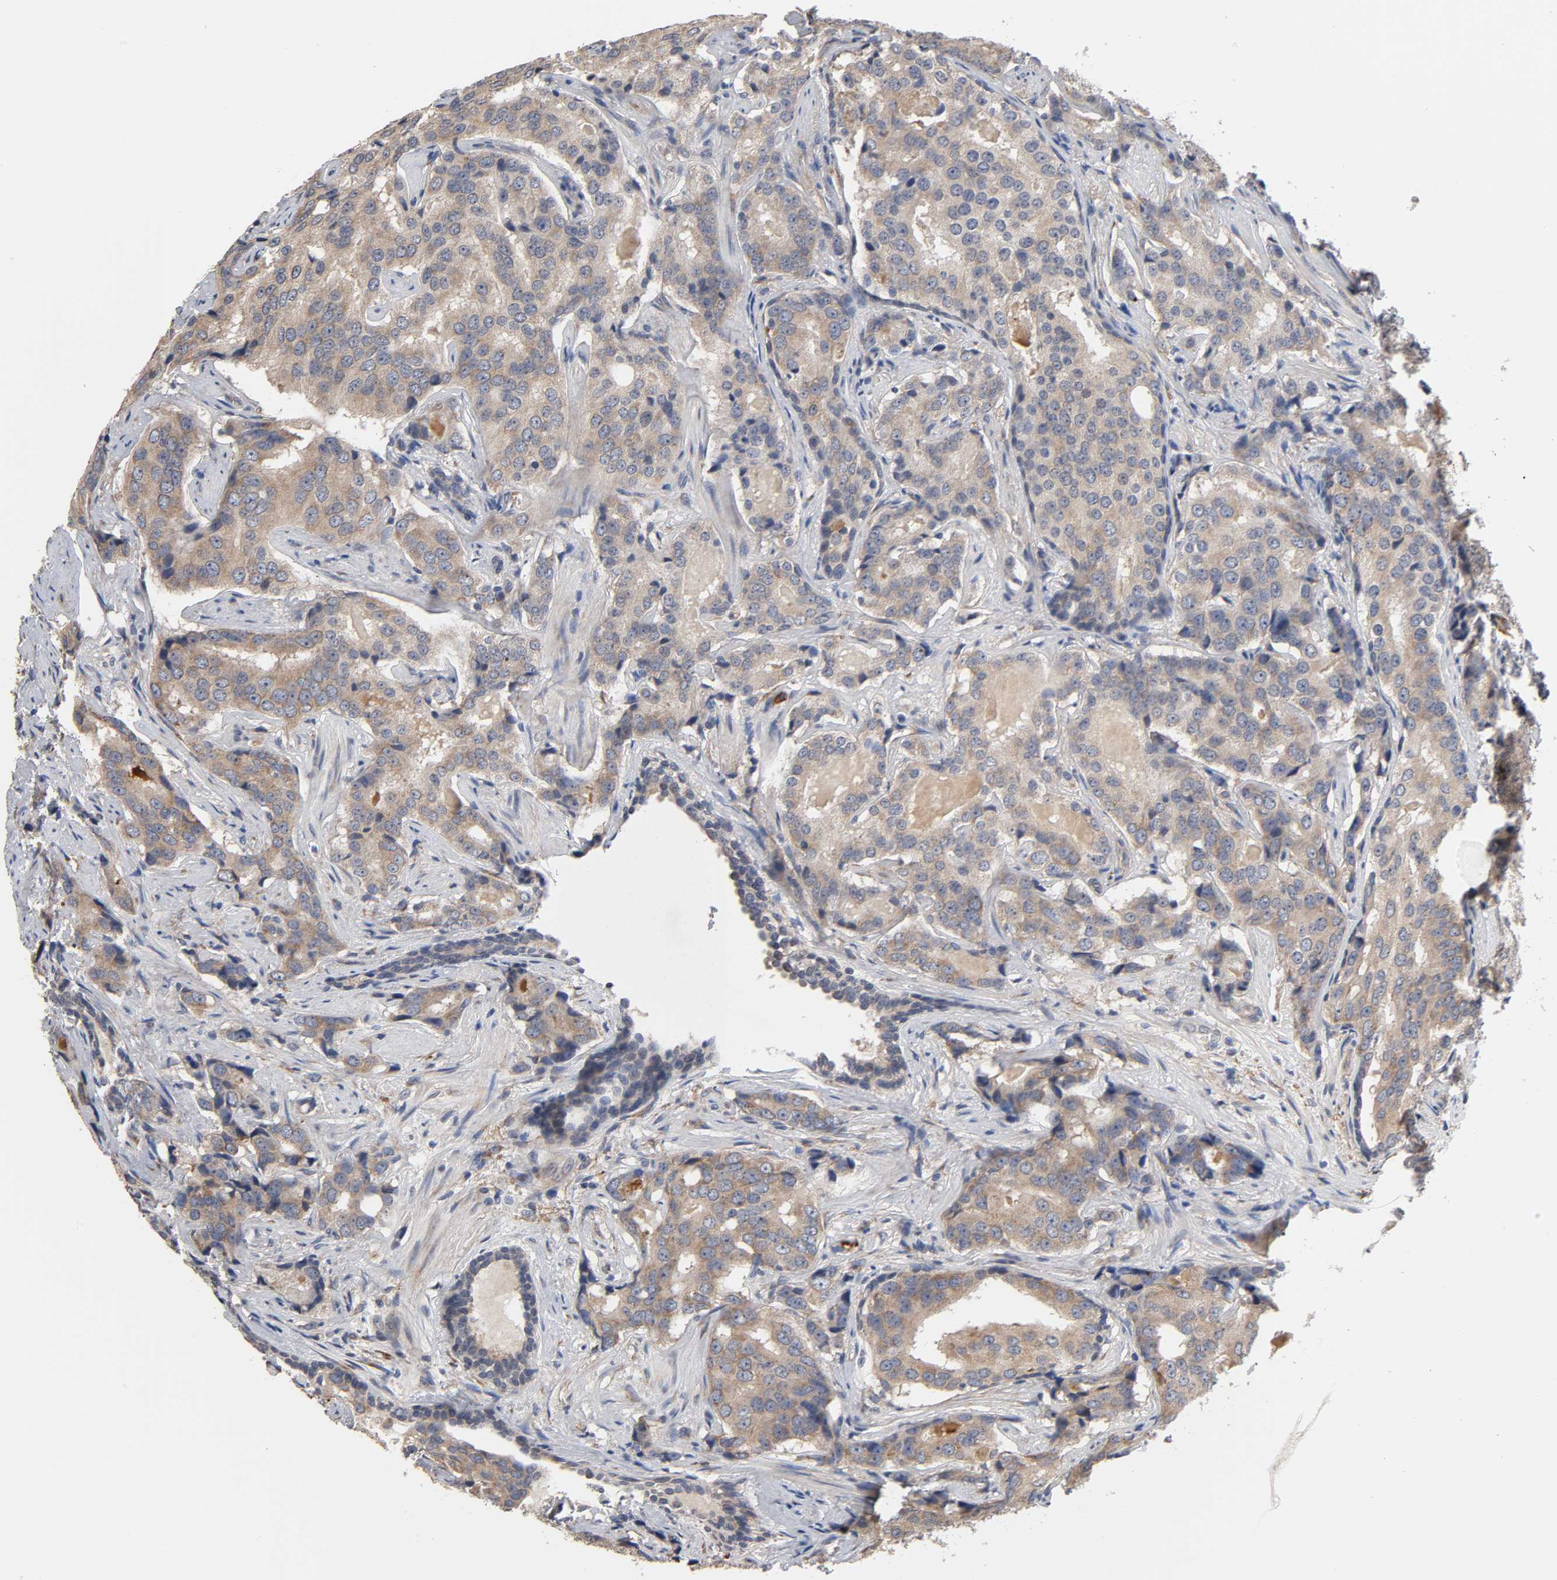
{"staining": {"intensity": "weak", "quantity": ">75%", "location": "cytoplasmic/membranous"}, "tissue": "prostate cancer", "cell_type": "Tumor cells", "image_type": "cancer", "snomed": [{"axis": "morphology", "description": "Adenocarcinoma, High grade"}, {"axis": "topography", "description": "Prostate"}], "caption": "Human prostate cancer stained with a protein marker displays weak staining in tumor cells.", "gene": "HDLBP", "patient": {"sex": "male", "age": 58}}